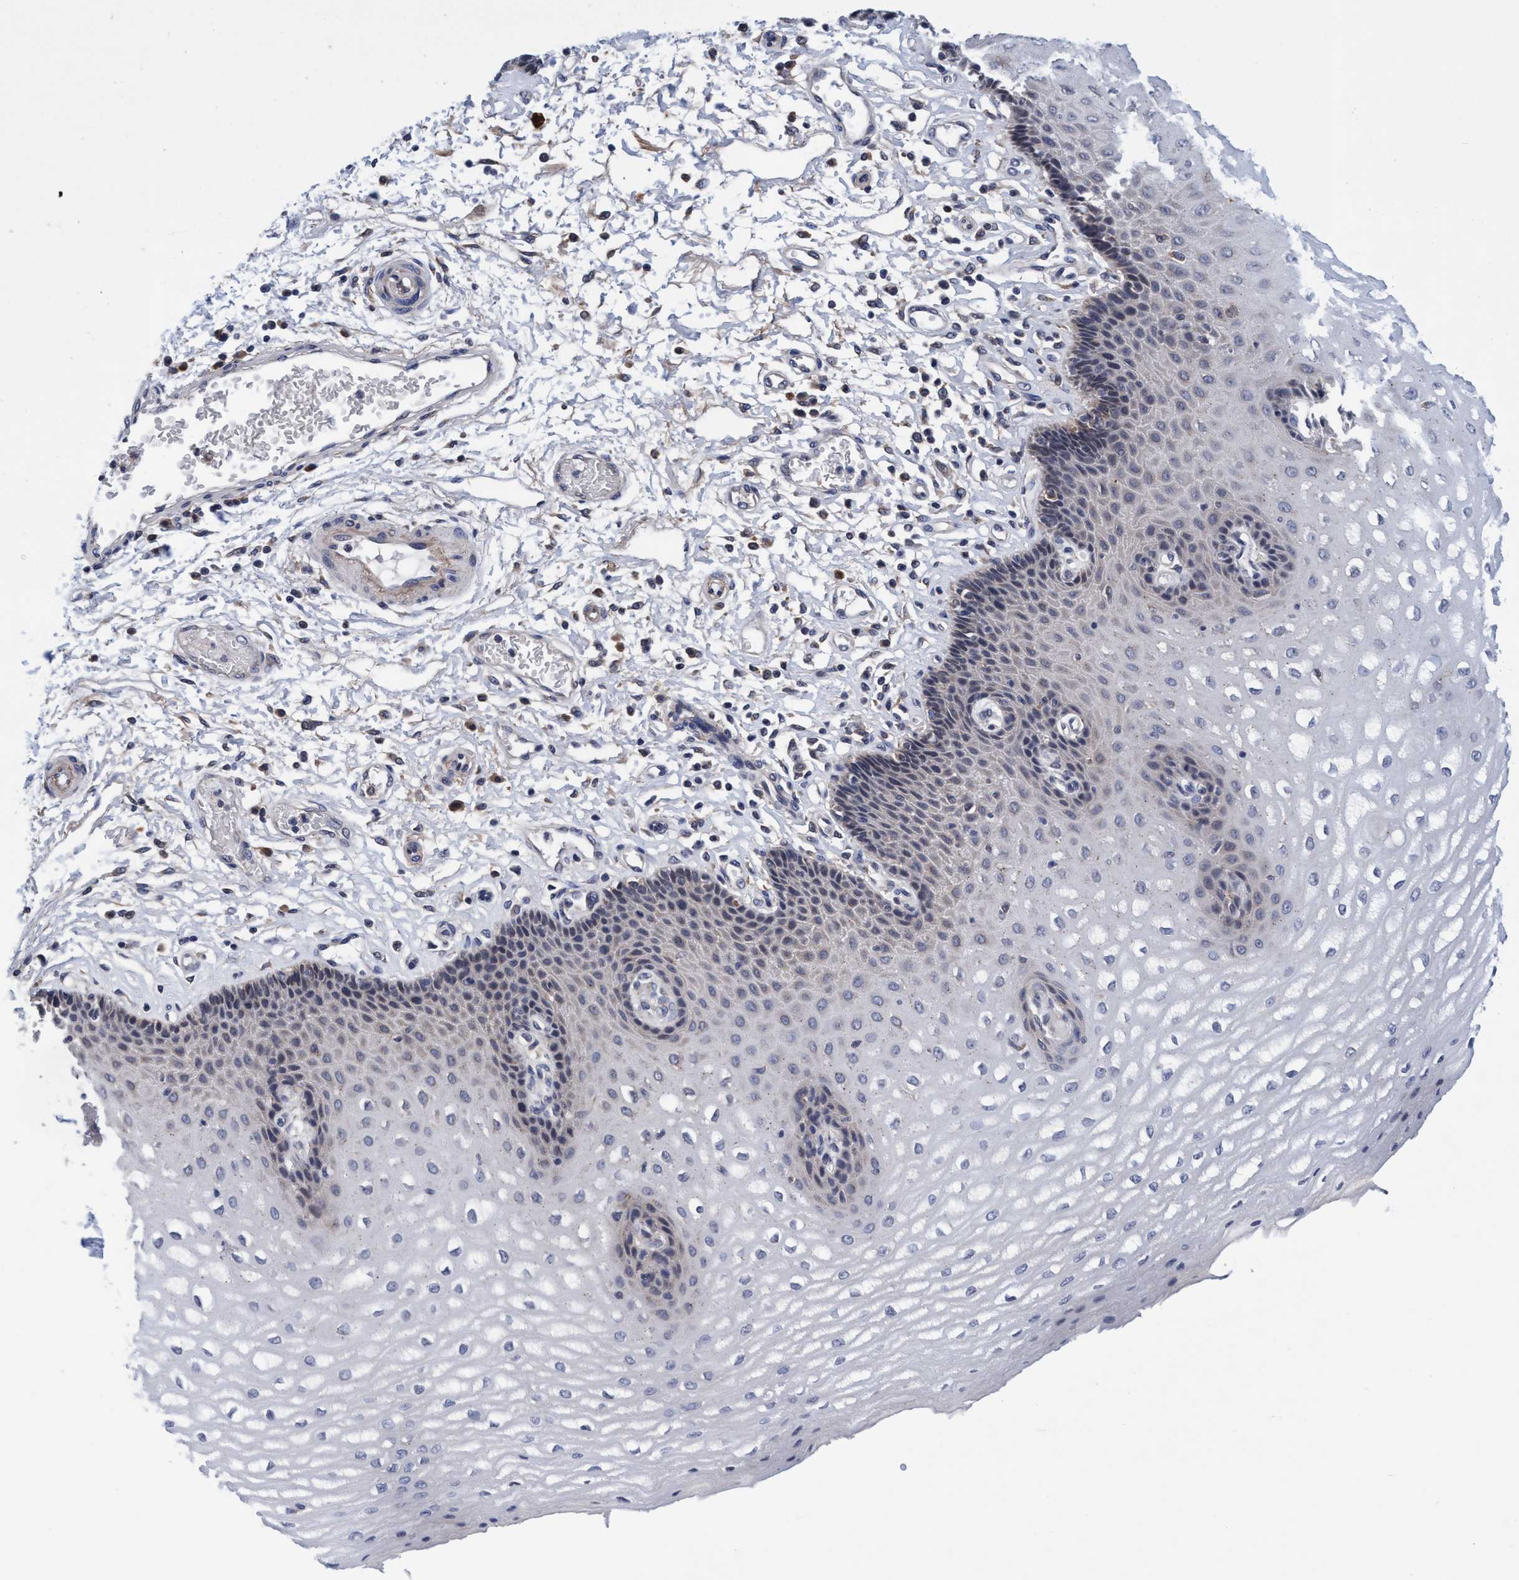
{"staining": {"intensity": "weak", "quantity": "<25%", "location": "cytoplasmic/membranous"}, "tissue": "esophagus", "cell_type": "Squamous epithelial cells", "image_type": "normal", "snomed": [{"axis": "morphology", "description": "Normal tissue, NOS"}, {"axis": "topography", "description": "Esophagus"}], "caption": "Photomicrograph shows no significant protein positivity in squamous epithelial cells of normal esophagus.", "gene": "CALCOCO2", "patient": {"sex": "male", "age": 54}}